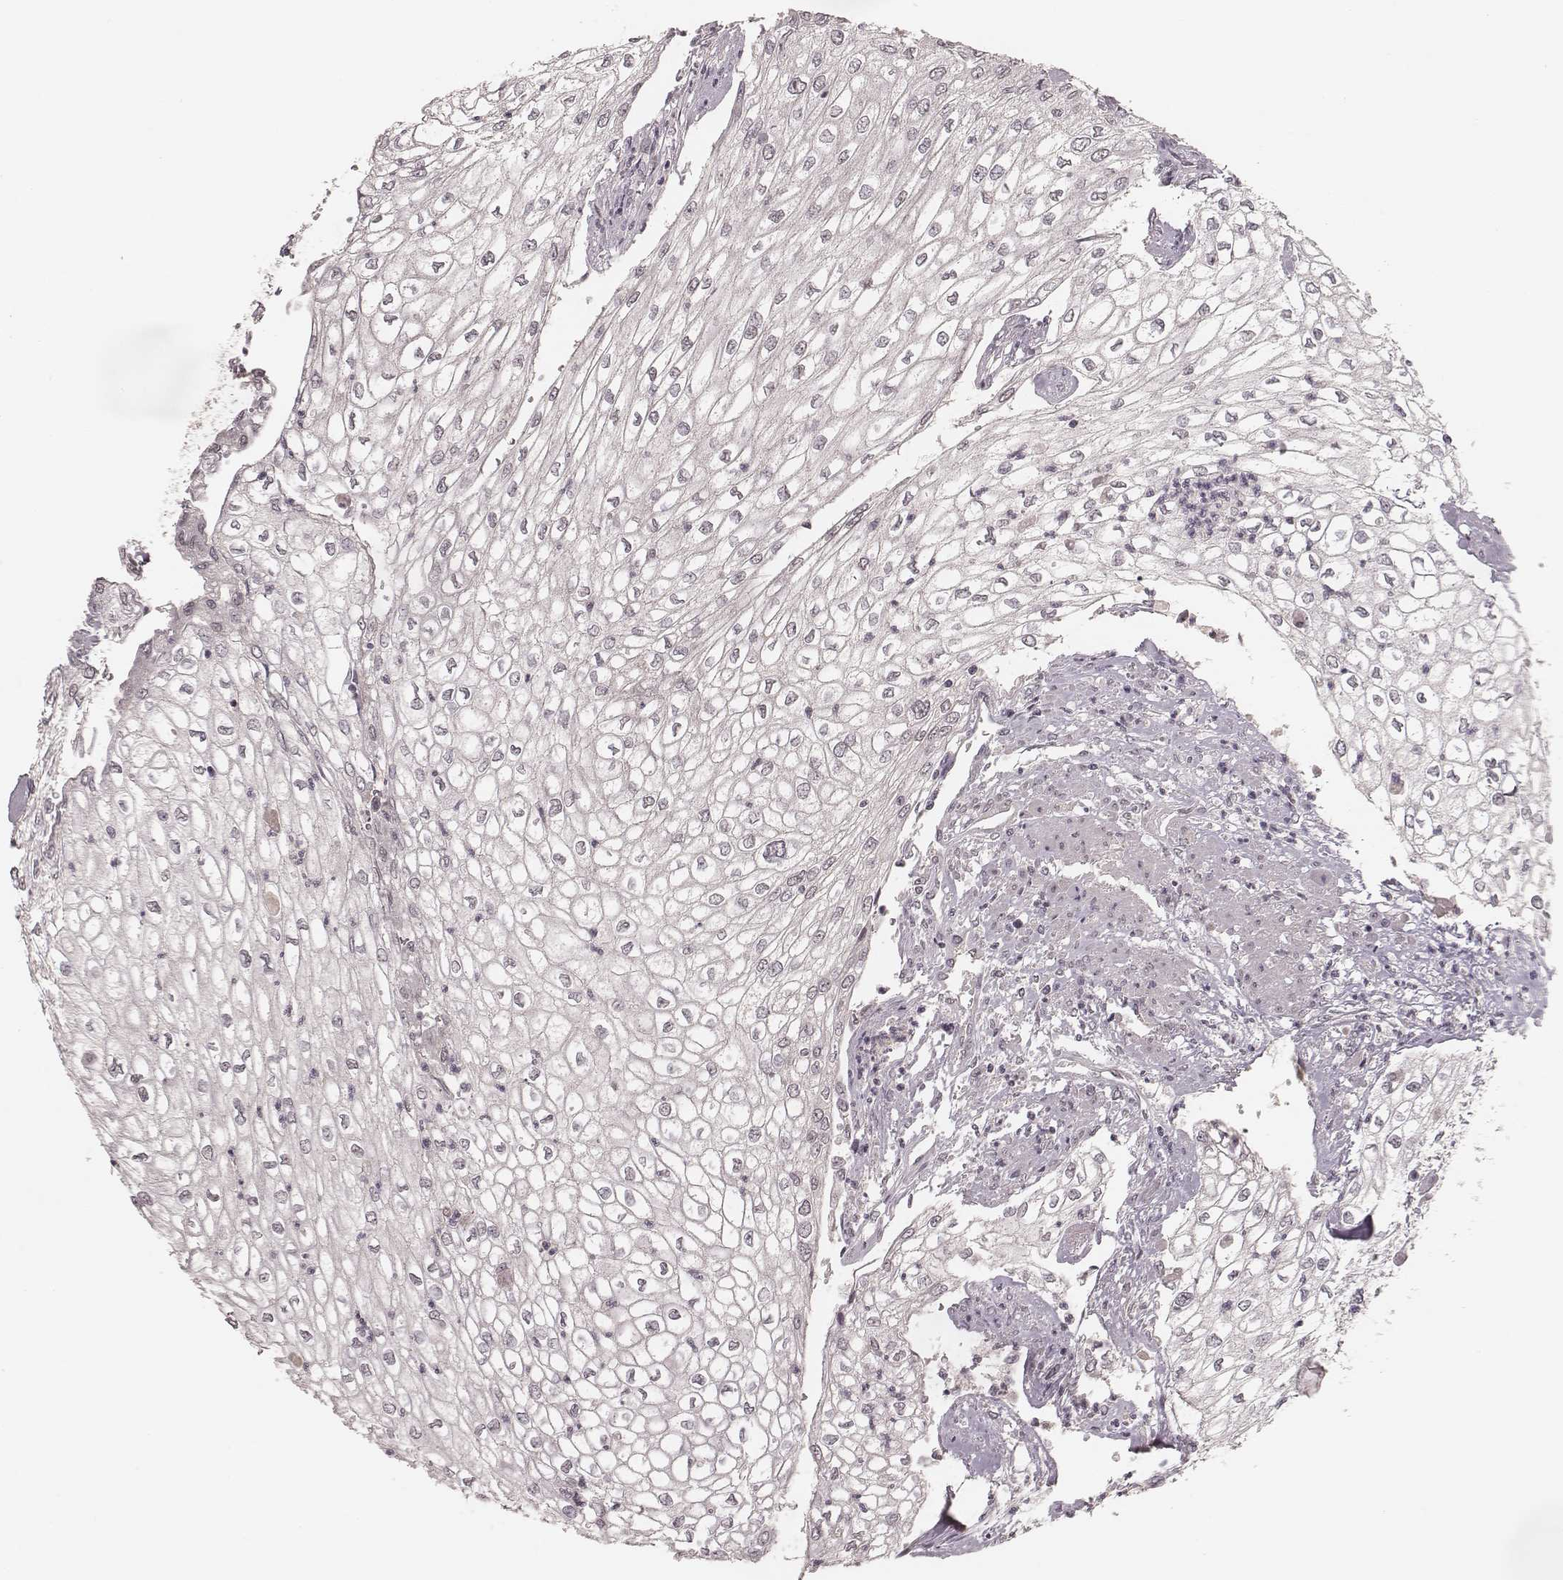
{"staining": {"intensity": "negative", "quantity": "none", "location": "none"}, "tissue": "urothelial cancer", "cell_type": "Tumor cells", "image_type": "cancer", "snomed": [{"axis": "morphology", "description": "Urothelial carcinoma, High grade"}, {"axis": "topography", "description": "Urinary bladder"}], "caption": "This micrograph is of urothelial cancer stained with immunohistochemistry to label a protein in brown with the nuclei are counter-stained blue. There is no positivity in tumor cells.", "gene": "LY6K", "patient": {"sex": "male", "age": 62}}